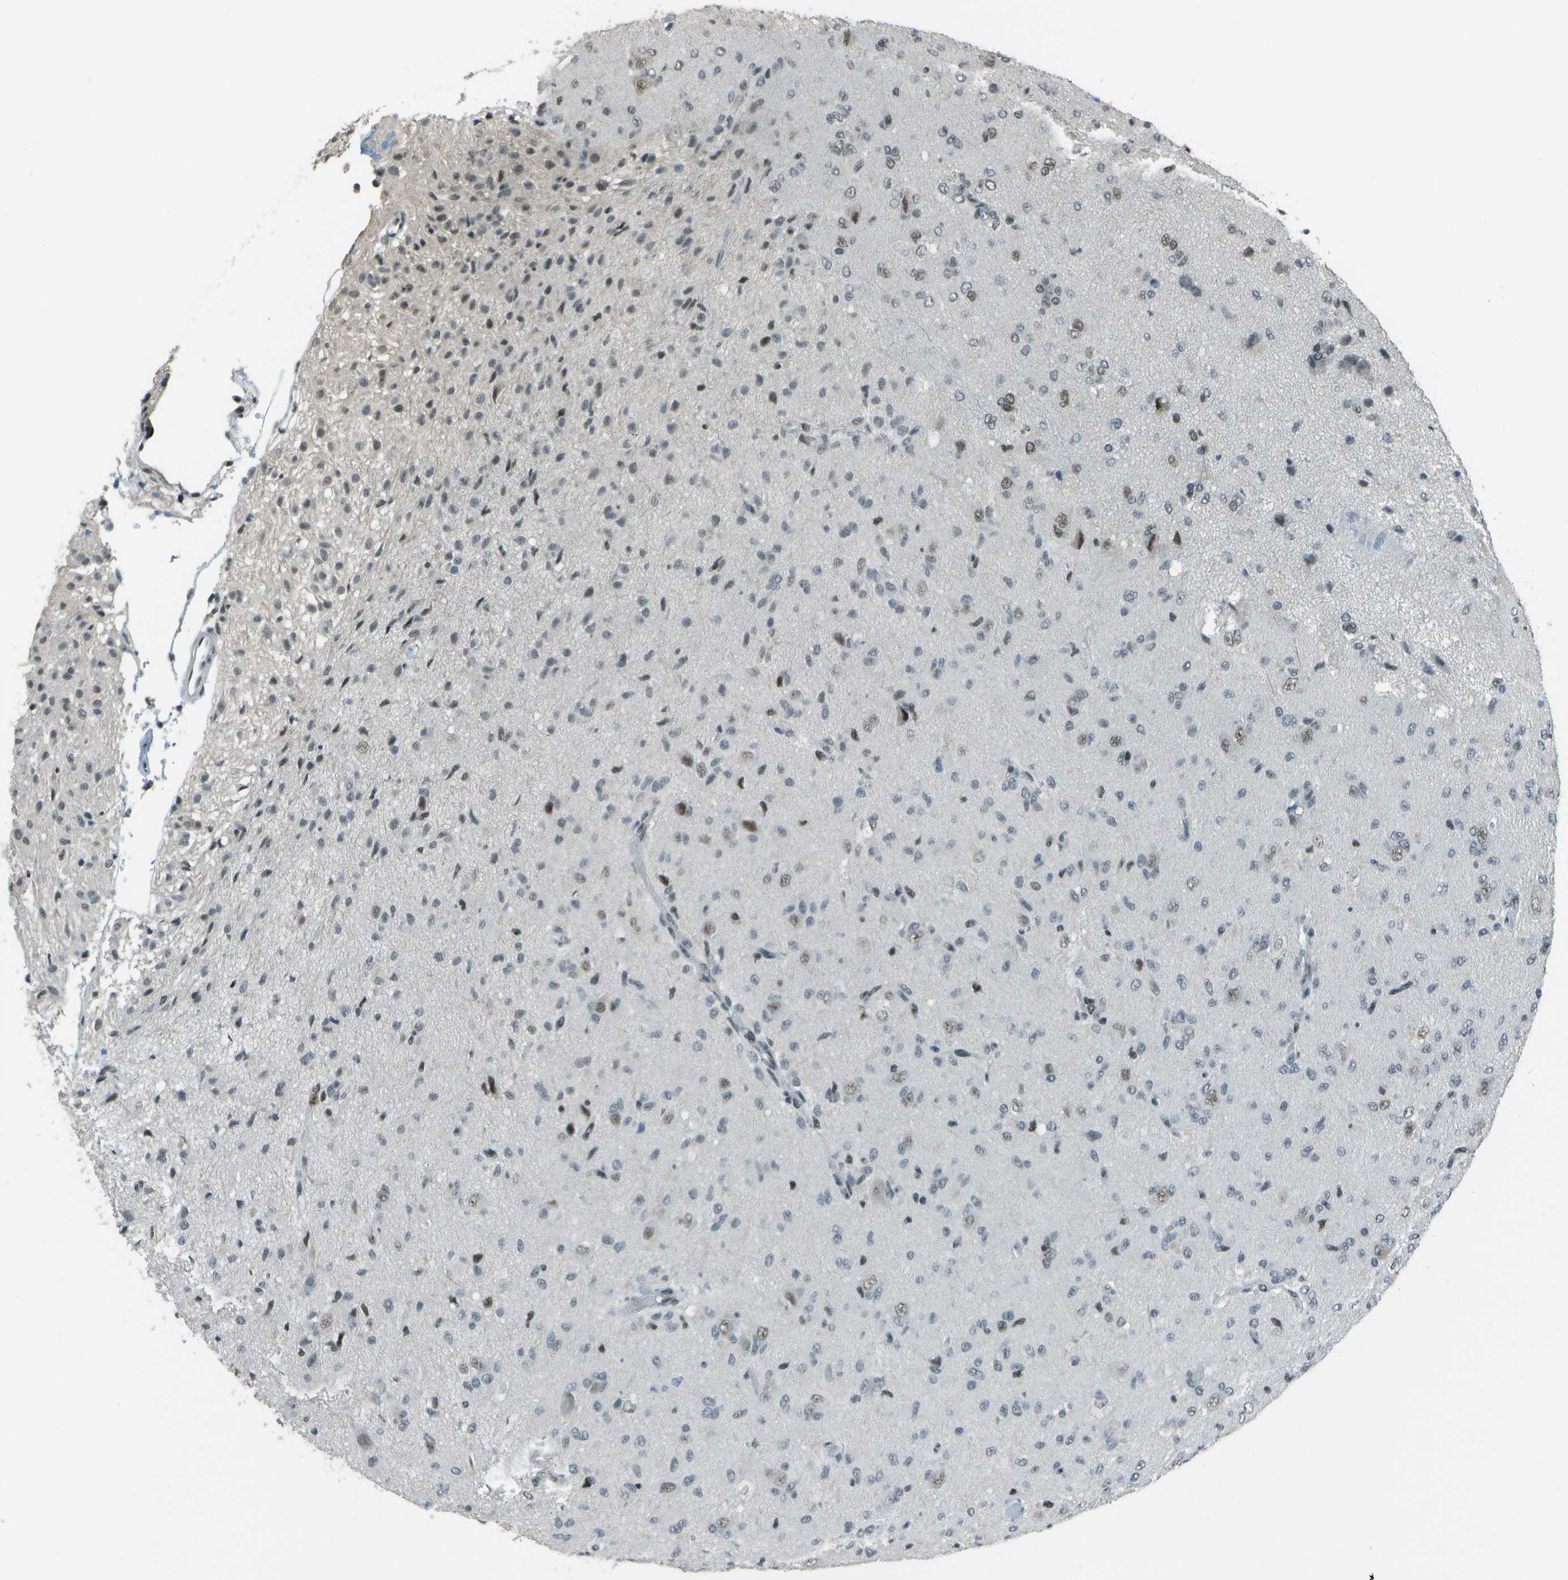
{"staining": {"intensity": "weak", "quantity": "25%-75%", "location": "nuclear"}, "tissue": "glioma", "cell_type": "Tumor cells", "image_type": "cancer", "snomed": [{"axis": "morphology", "description": "Glioma, malignant, High grade"}, {"axis": "topography", "description": "Brain"}], "caption": "Protein staining shows weak nuclear expression in approximately 25%-75% of tumor cells in glioma. (DAB (3,3'-diaminobenzidine) IHC with brightfield microscopy, high magnification).", "gene": "DEPDC1", "patient": {"sex": "female", "age": 59}}